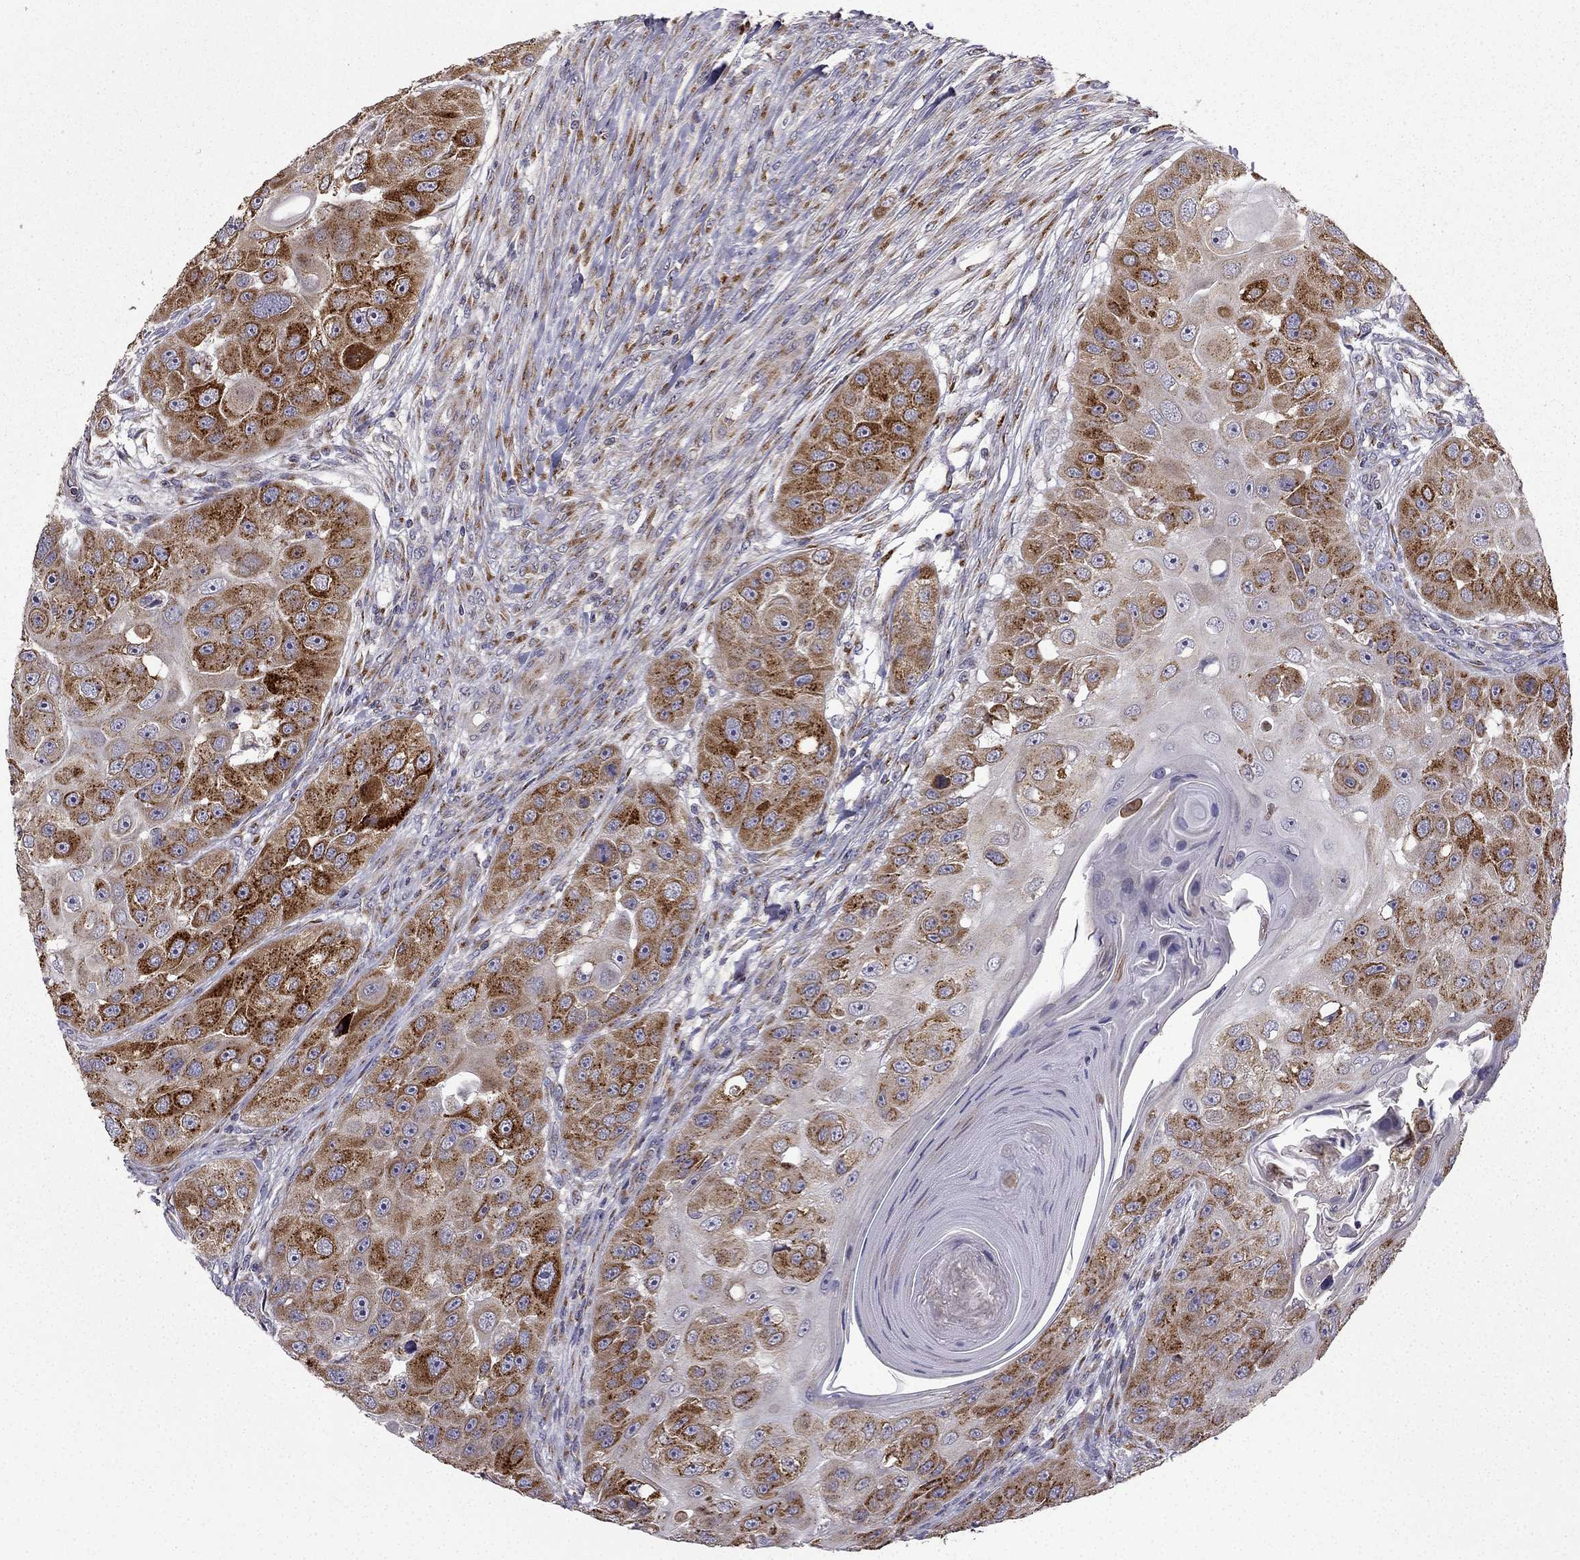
{"staining": {"intensity": "strong", "quantity": "25%-75%", "location": "cytoplasmic/membranous"}, "tissue": "head and neck cancer", "cell_type": "Tumor cells", "image_type": "cancer", "snomed": [{"axis": "morphology", "description": "Squamous cell carcinoma, NOS"}, {"axis": "topography", "description": "Head-Neck"}], "caption": "There is high levels of strong cytoplasmic/membranous expression in tumor cells of squamous cell carcinoma (head and neck), as demonstrated by immunohistochemical staining (brown color).", "gene": "B4GALT7", "patient": {"sex": "male", "age": 51}}